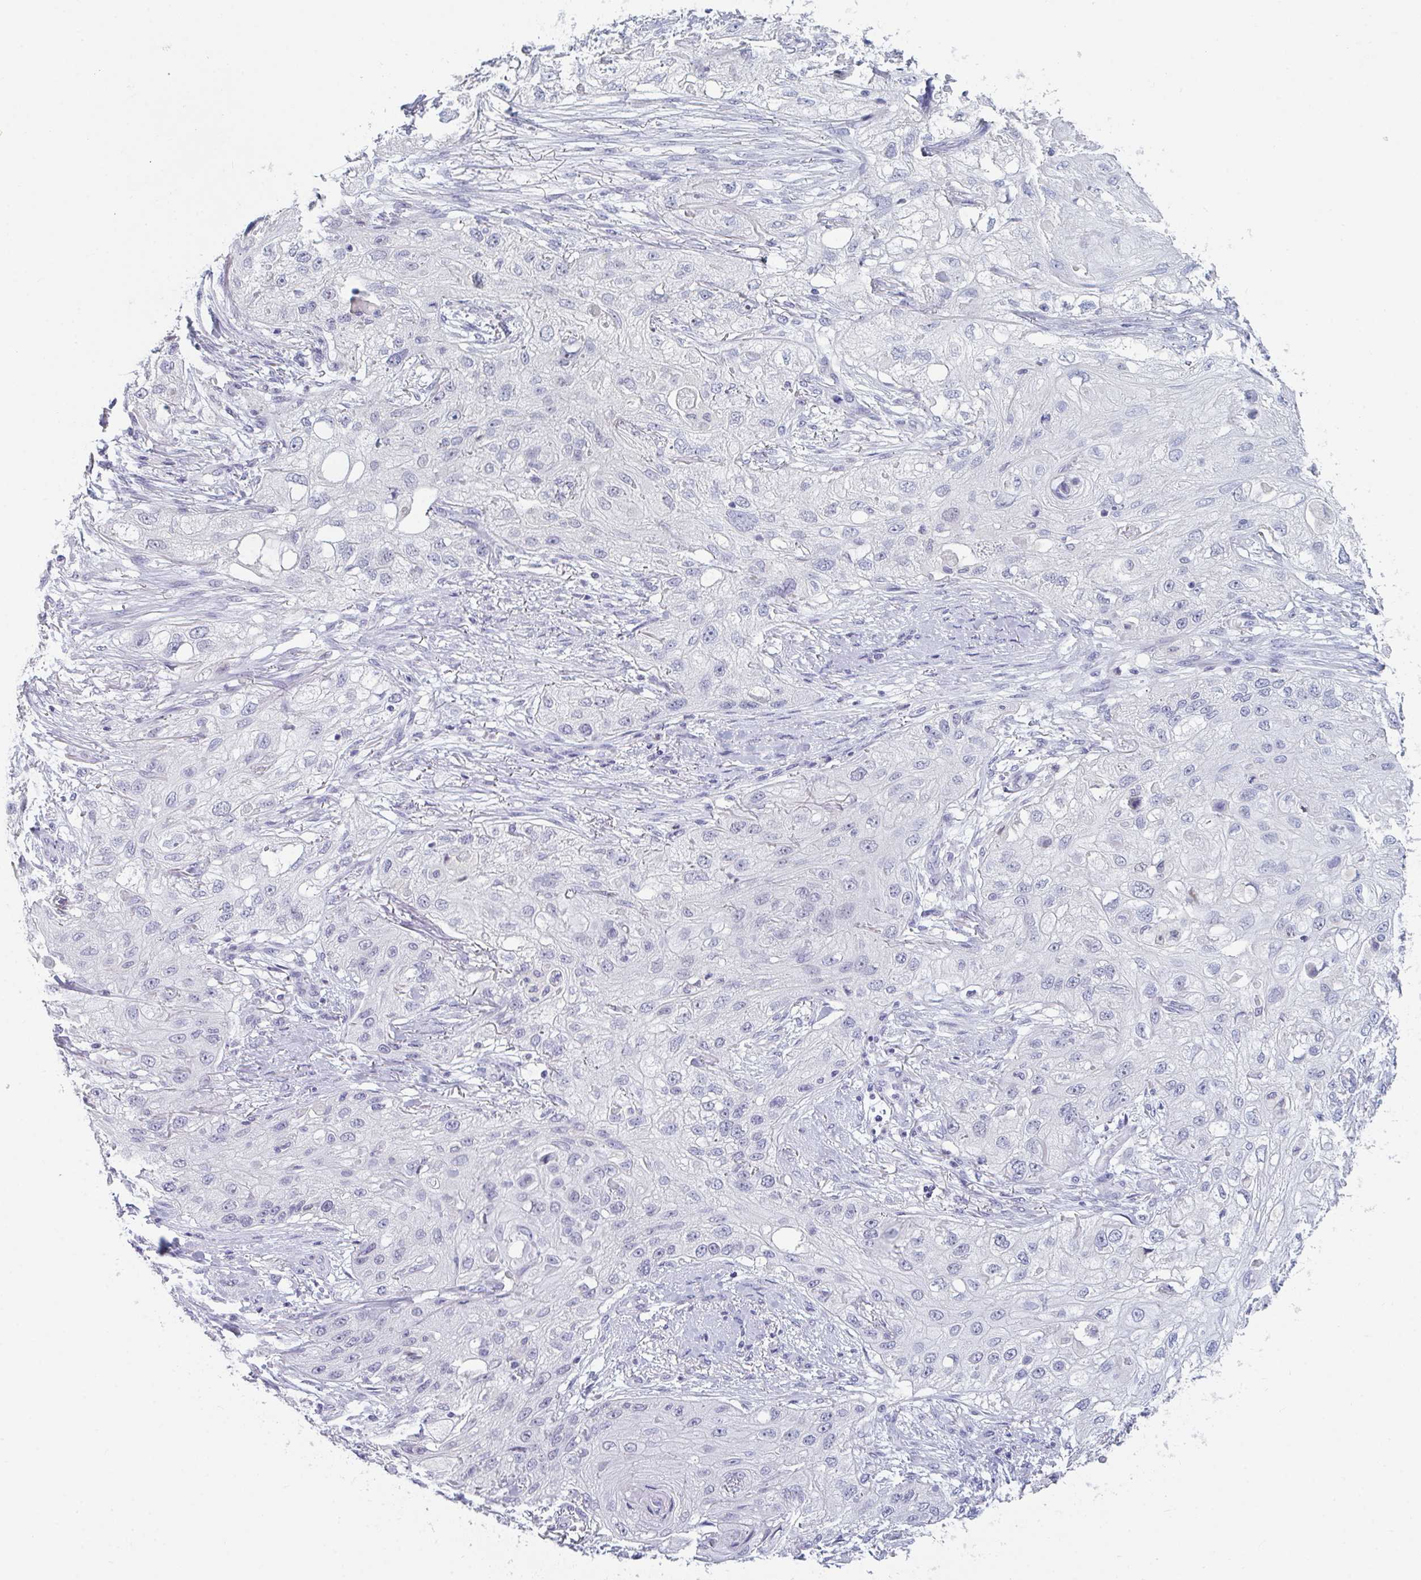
{"staining": {"intensity": "negative", "quantity": "none", "location": "none"}, "tissue": "skin cancer", "cell_type": "Tumor cells", "image_type": "cancer", "snomed": [{"axis": "morphology", "description": "Squamous cell carcinoma, NOS"}, {"axis": "topography", "description": "Skin"}, {"axis": "topography", "description": "Vulva"}], "caption": "IHC of human skin cancer reveals no positivity in tumor cells. (DAB (3,3'-diaminobenzidine) immunohistochemistry (IHC) with hematoxylin counter stain).", "gene": "RUBCN", "patient": {"sex": "female", "age": 86}}